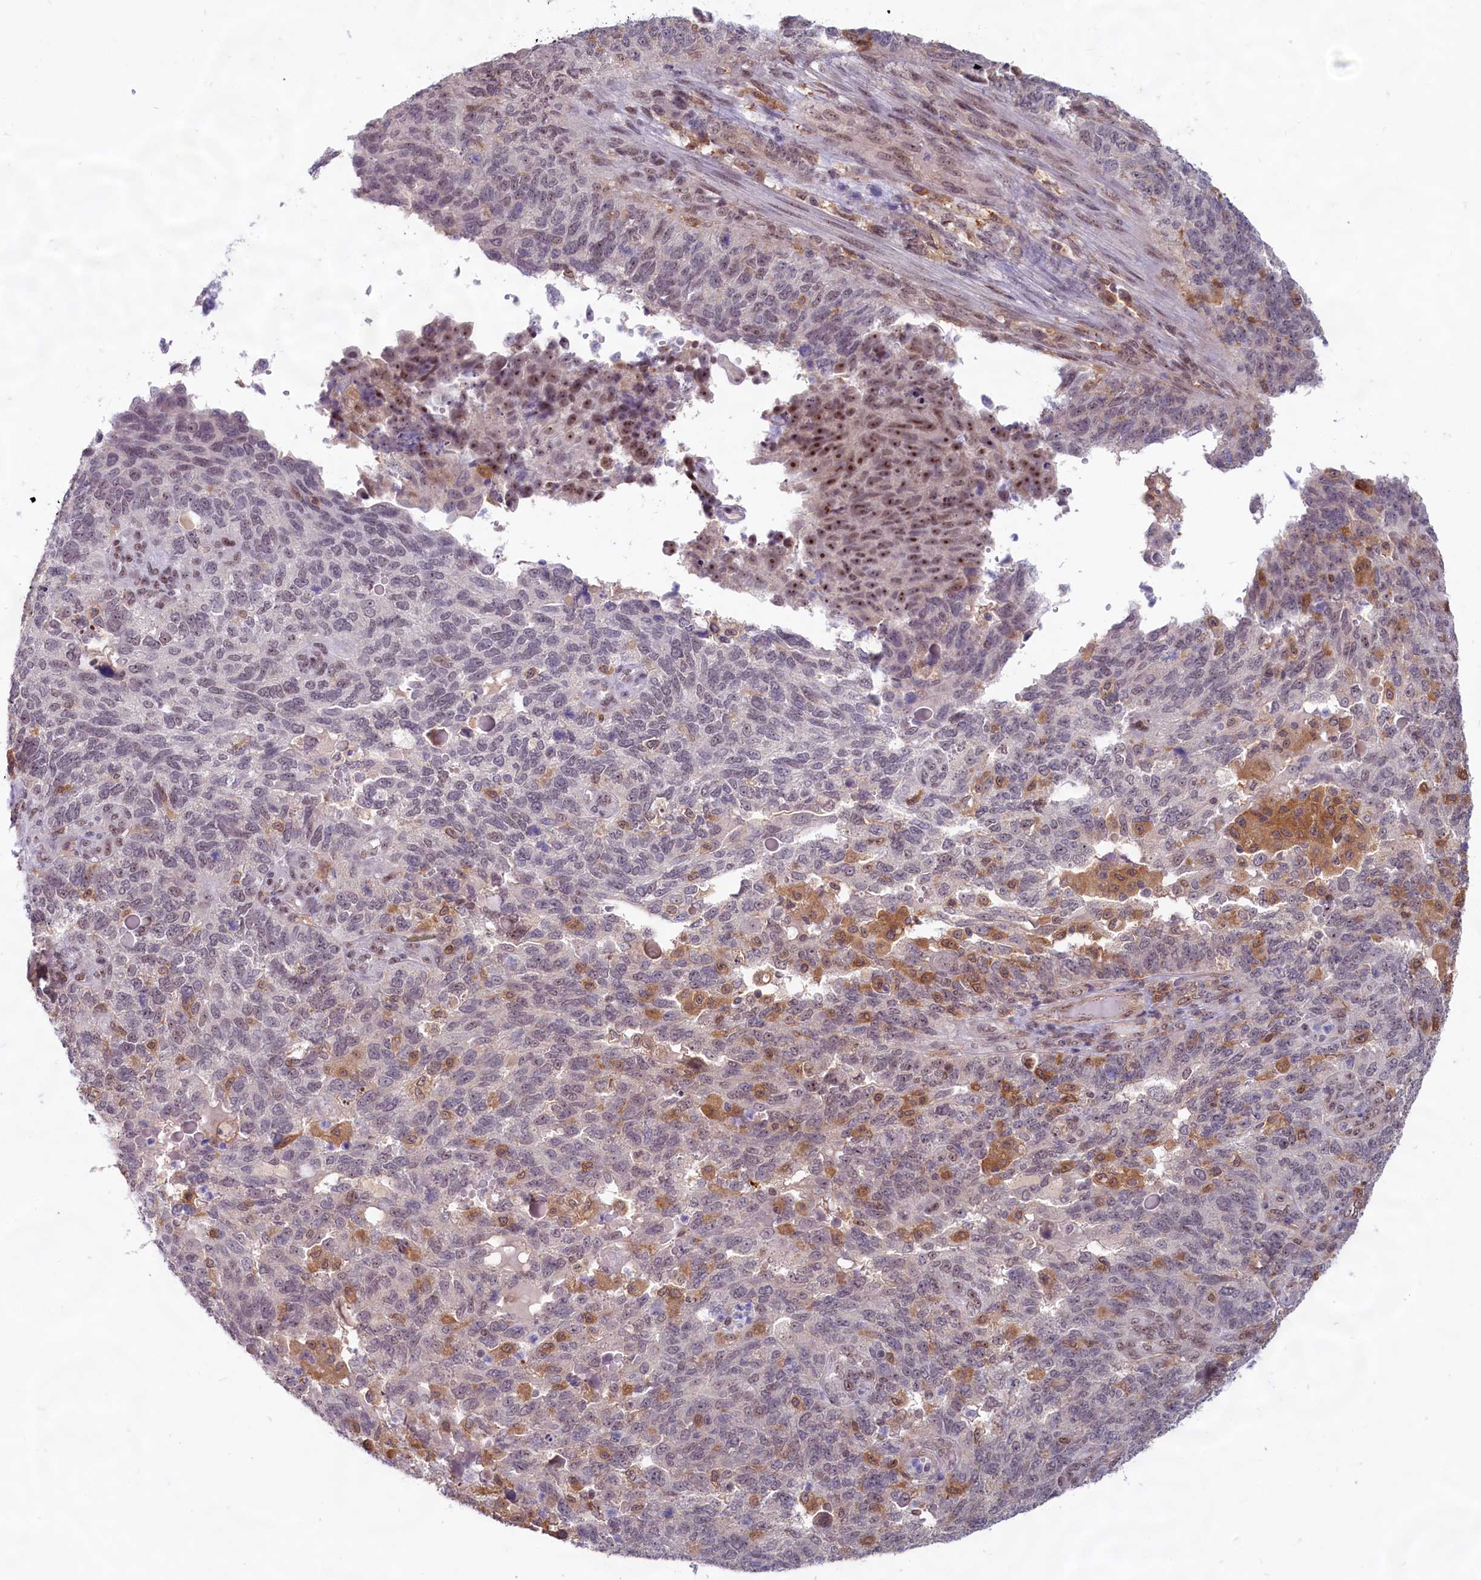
{"staining": {"intensity": "moderate", "quantity": "<25%", "location": "cytoplasmic/membranous,nuclear"}, "tissue": "endometrial cancer", "cell_type": "Tumor cells", "image_type": "cancer", "snomed": [{"axis": "morphology", "description": "Adenocarcinoma, NOS"}, {"axis": "topography", "description": "Endometrium"}], "caption": "Endometrial cancer (adenocarcinoma) tissue demonstrates moderate cytoplasmic/membranous and nuclear expression in approximately <25% of tumor cells, visualized by immunohistochemistry.", "gene": "C1D", "patient": {"sex": "female", "age": 66}}